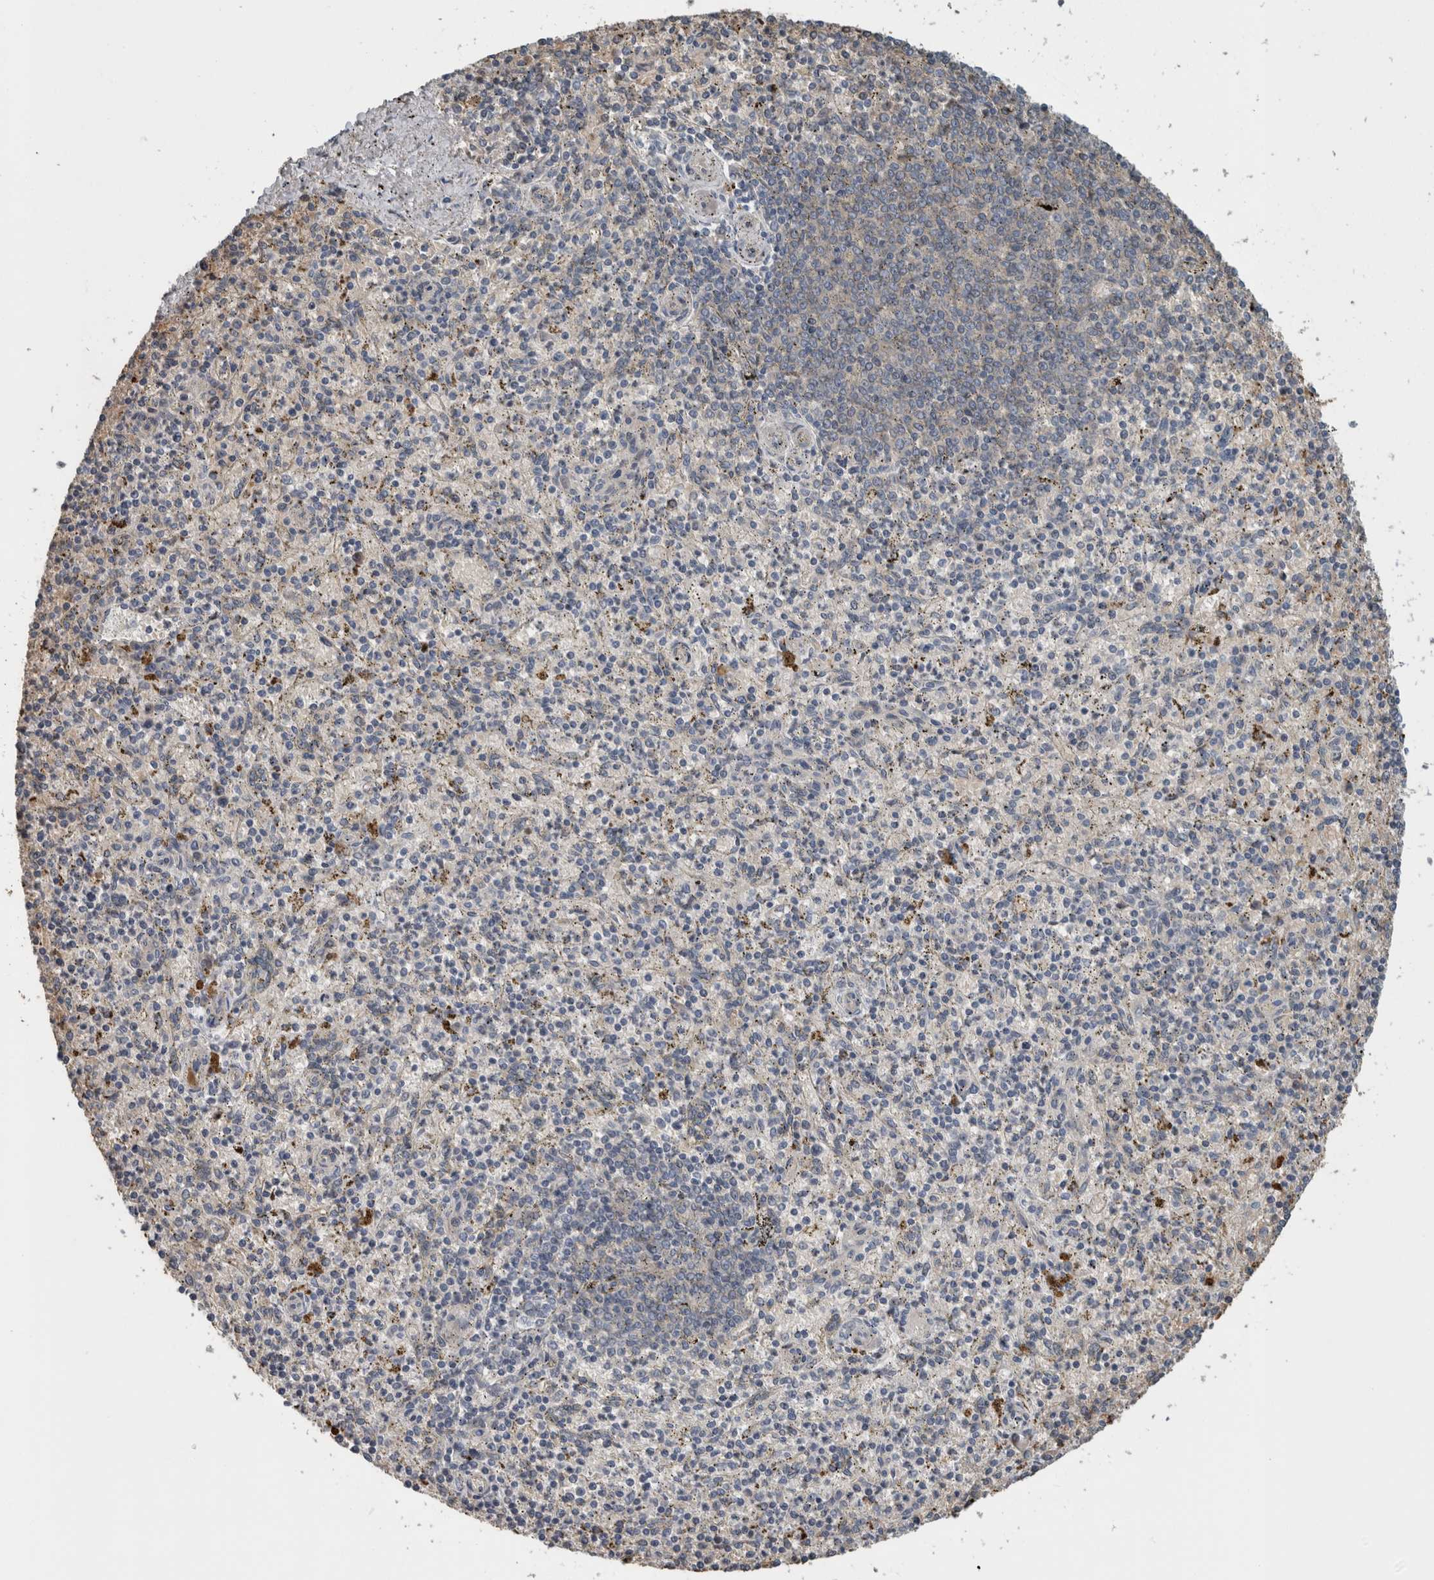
{"staining": {"intensity": "negative", "quantity": "none", "location": "none"}, "tissue": "spleen", "cell_type": "Cells in red pulp", "image_type": "normal", "snomed": [{"axis": "morphology", "description": "Normal tissue, NOS"}, {"axis": "topography", "description": "Spleen"}], "caption": "Immunohistochemical staining of normal human spleen demonstrates no significant staining in cells in red pulp. Brightfield microscopy of immunohistochemistry (IHC) stained with DAB (brown) and hematoxylin (blue), captured at high magnification.", "gene": "SH3GL2", "patient": {"sex": "male", "age": 72}}